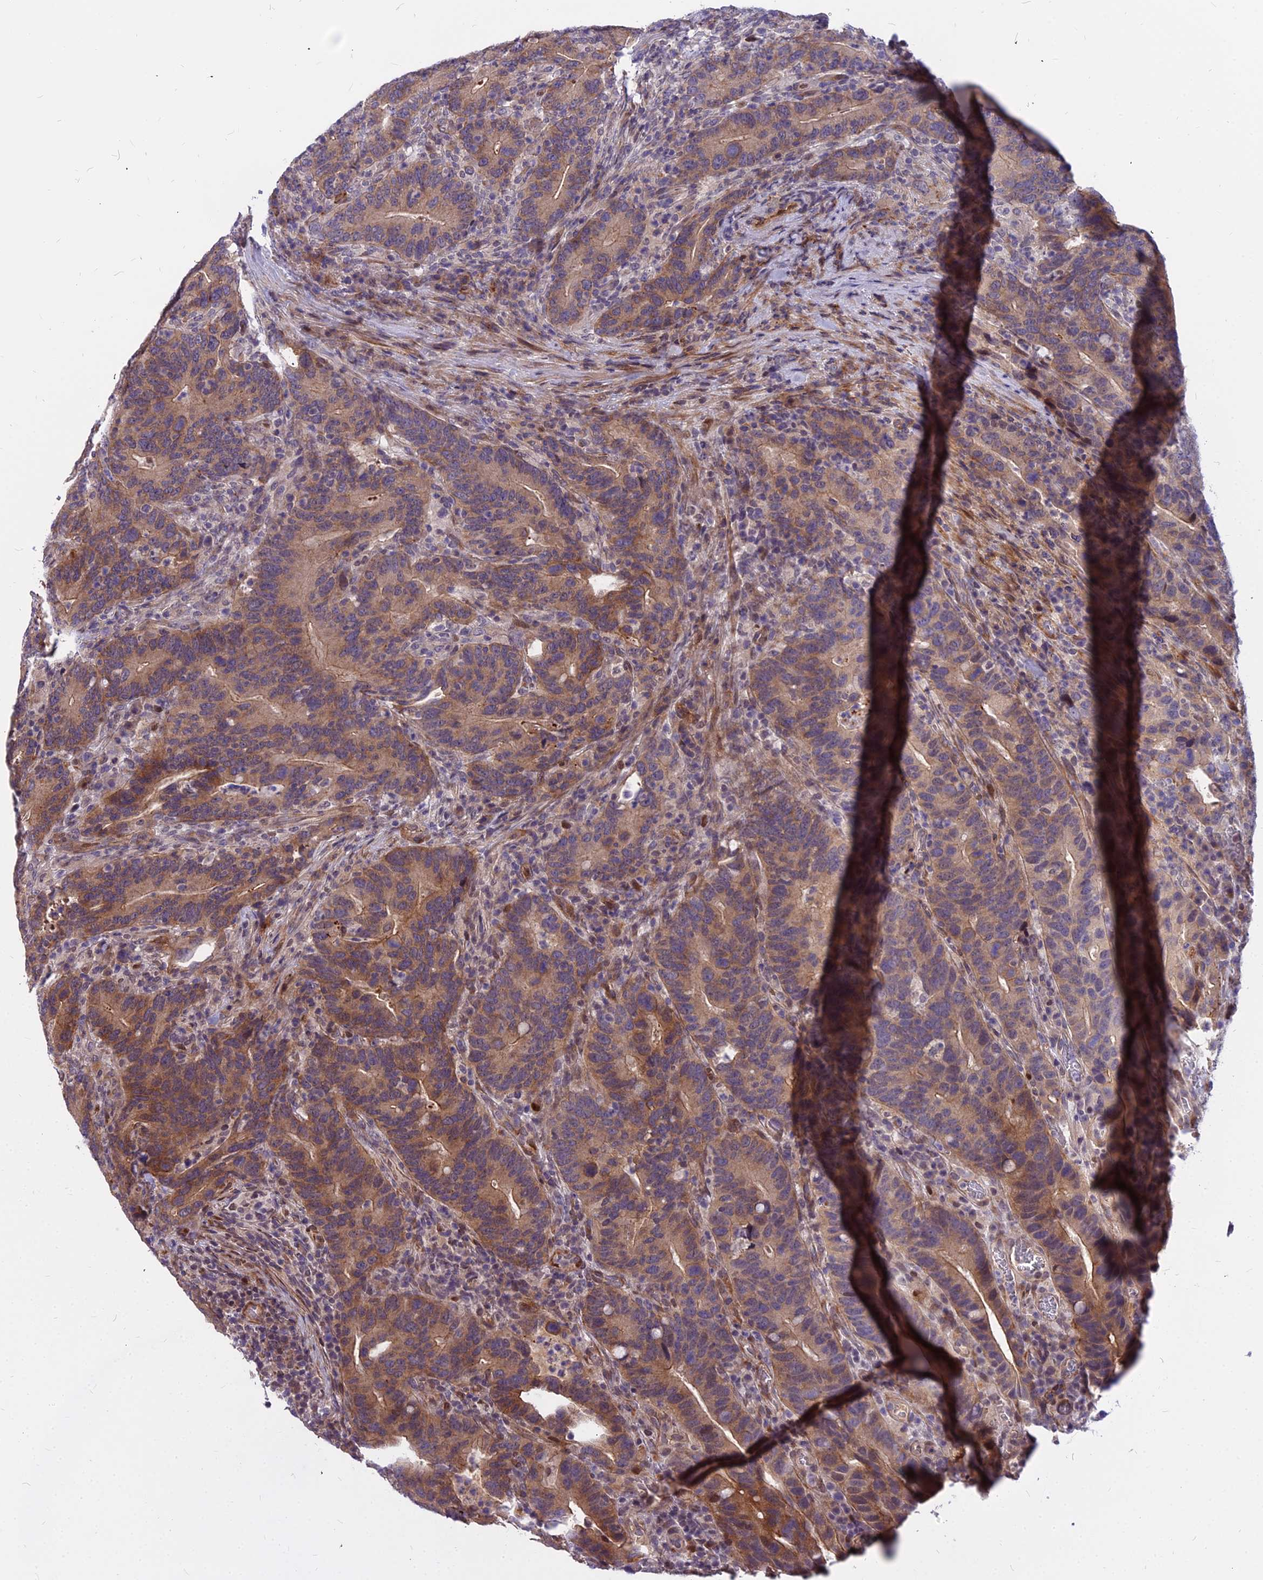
{"staining": {"intensity": "moderate", "quantity": ">75%", "location": "cytoplasmic/membranous"}, "tissue": "colorectal cancer", "cell_type": "Tumor cells", "image_type": "cancer", "snomed": [{"axis": "morphology", "description": "Adenocarcinoma, NOS"}, {"axis": "topography", "description": "Colon"}], "caption": "Protein analysis of colorectal cancer tissue reveals moderate cytoplasmic/membranous expression in about >75% of tumor cells. The protein is shown in brown color, while the nuclei are stained blue.", "gene": "GLYATL3", "patient": {"sex": "female", "age": 66}}